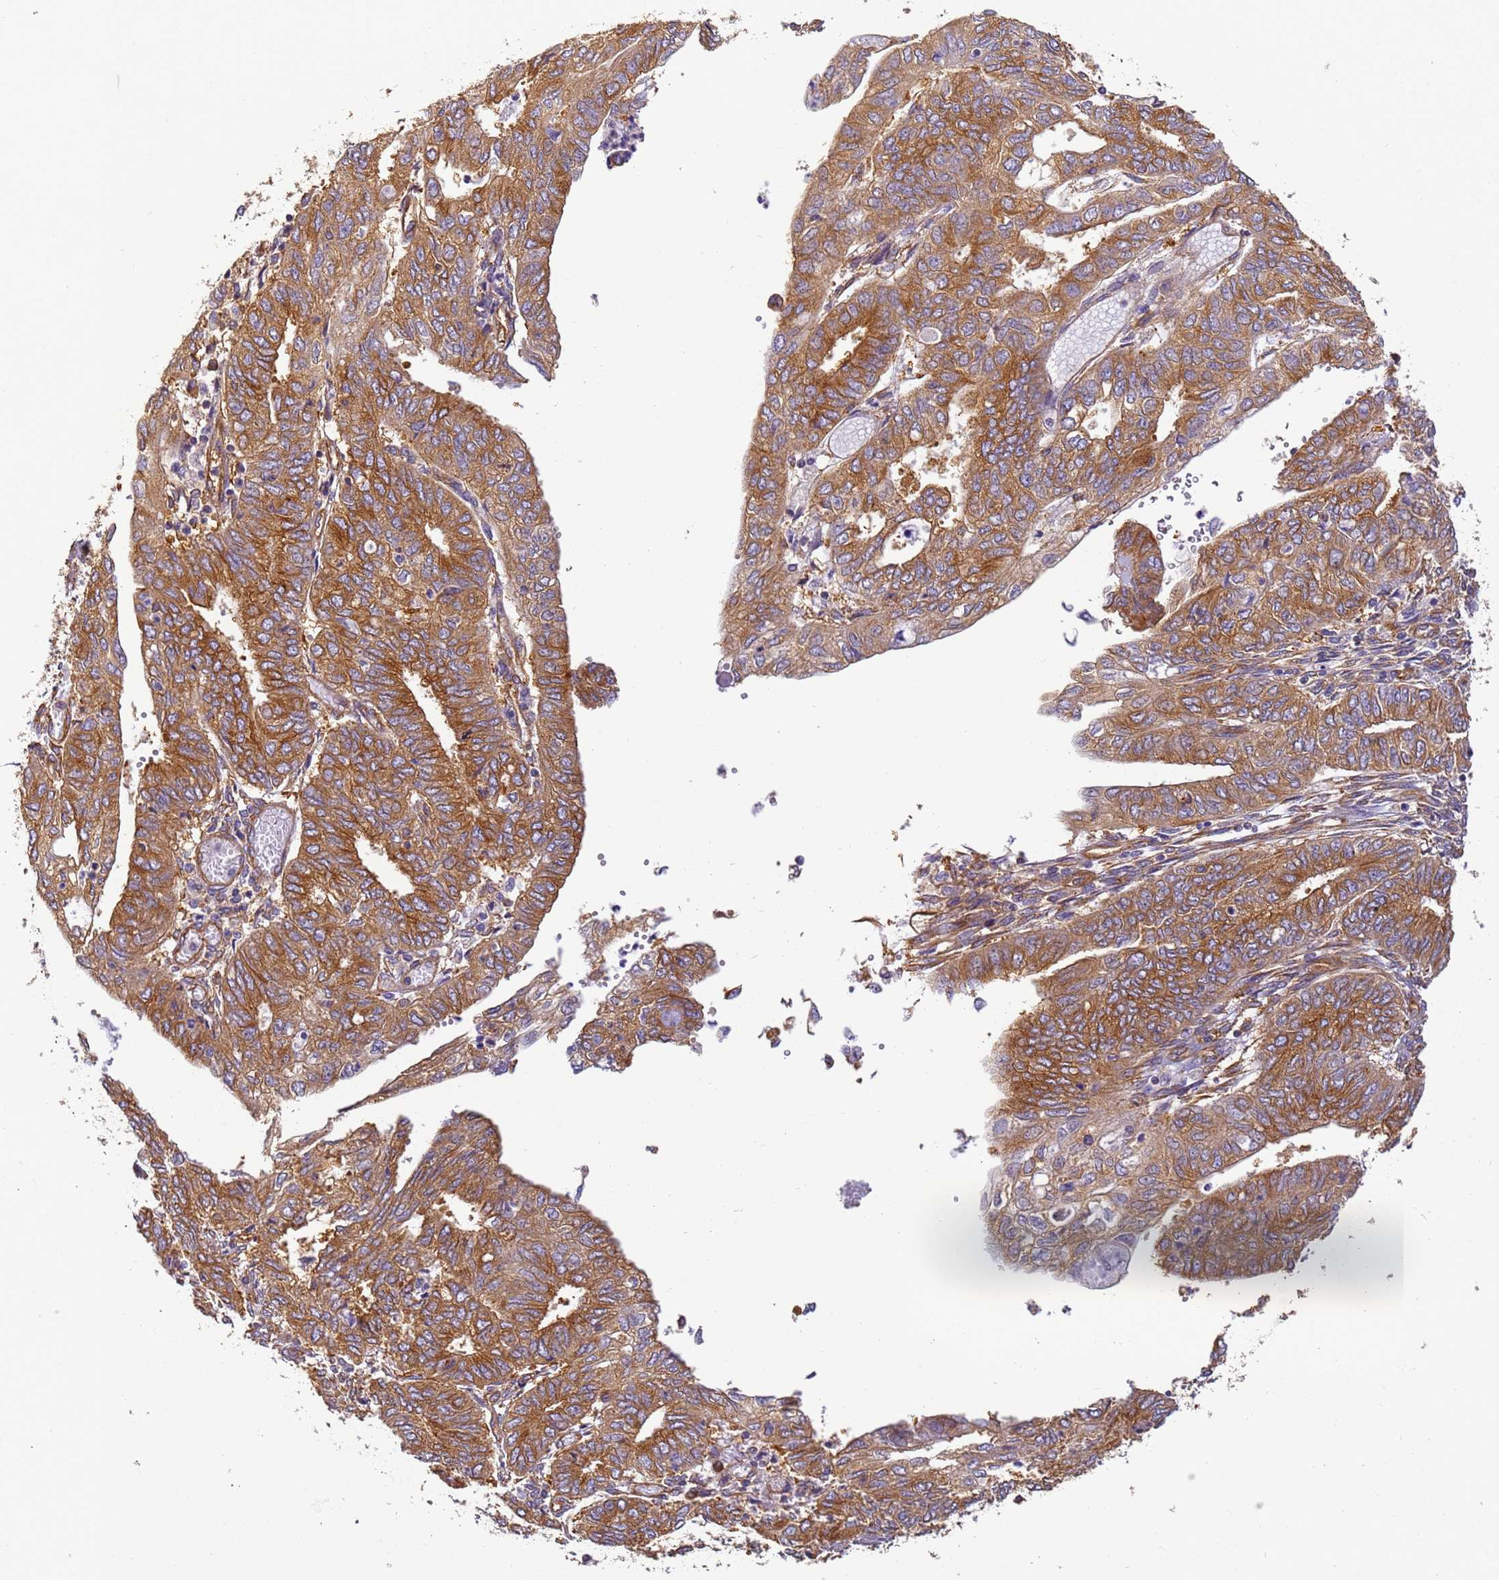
{"staining": {"intensity": "moderate", "quantity": ">75%", "location": "cytoplasmic/membranous"}, "tissue": "endometrial cancer", "cell_type": "Tumor cells", "image_type": "cancer", "snomed": [{"axis": "morphology", "description": "Adenocarcinoma, NOS"}, {"axis": "topography", "description": "Endometrium"}], "caption": "Protein expression by immunohistochemistry demonstrates moderate cytoplasmic/membranous positivity in about >75% of tumor cells in endometrial cancer (adenocarcinoma).", "gene": "DYNC1I2", "patient": {"sex": "female", "age": 68}}